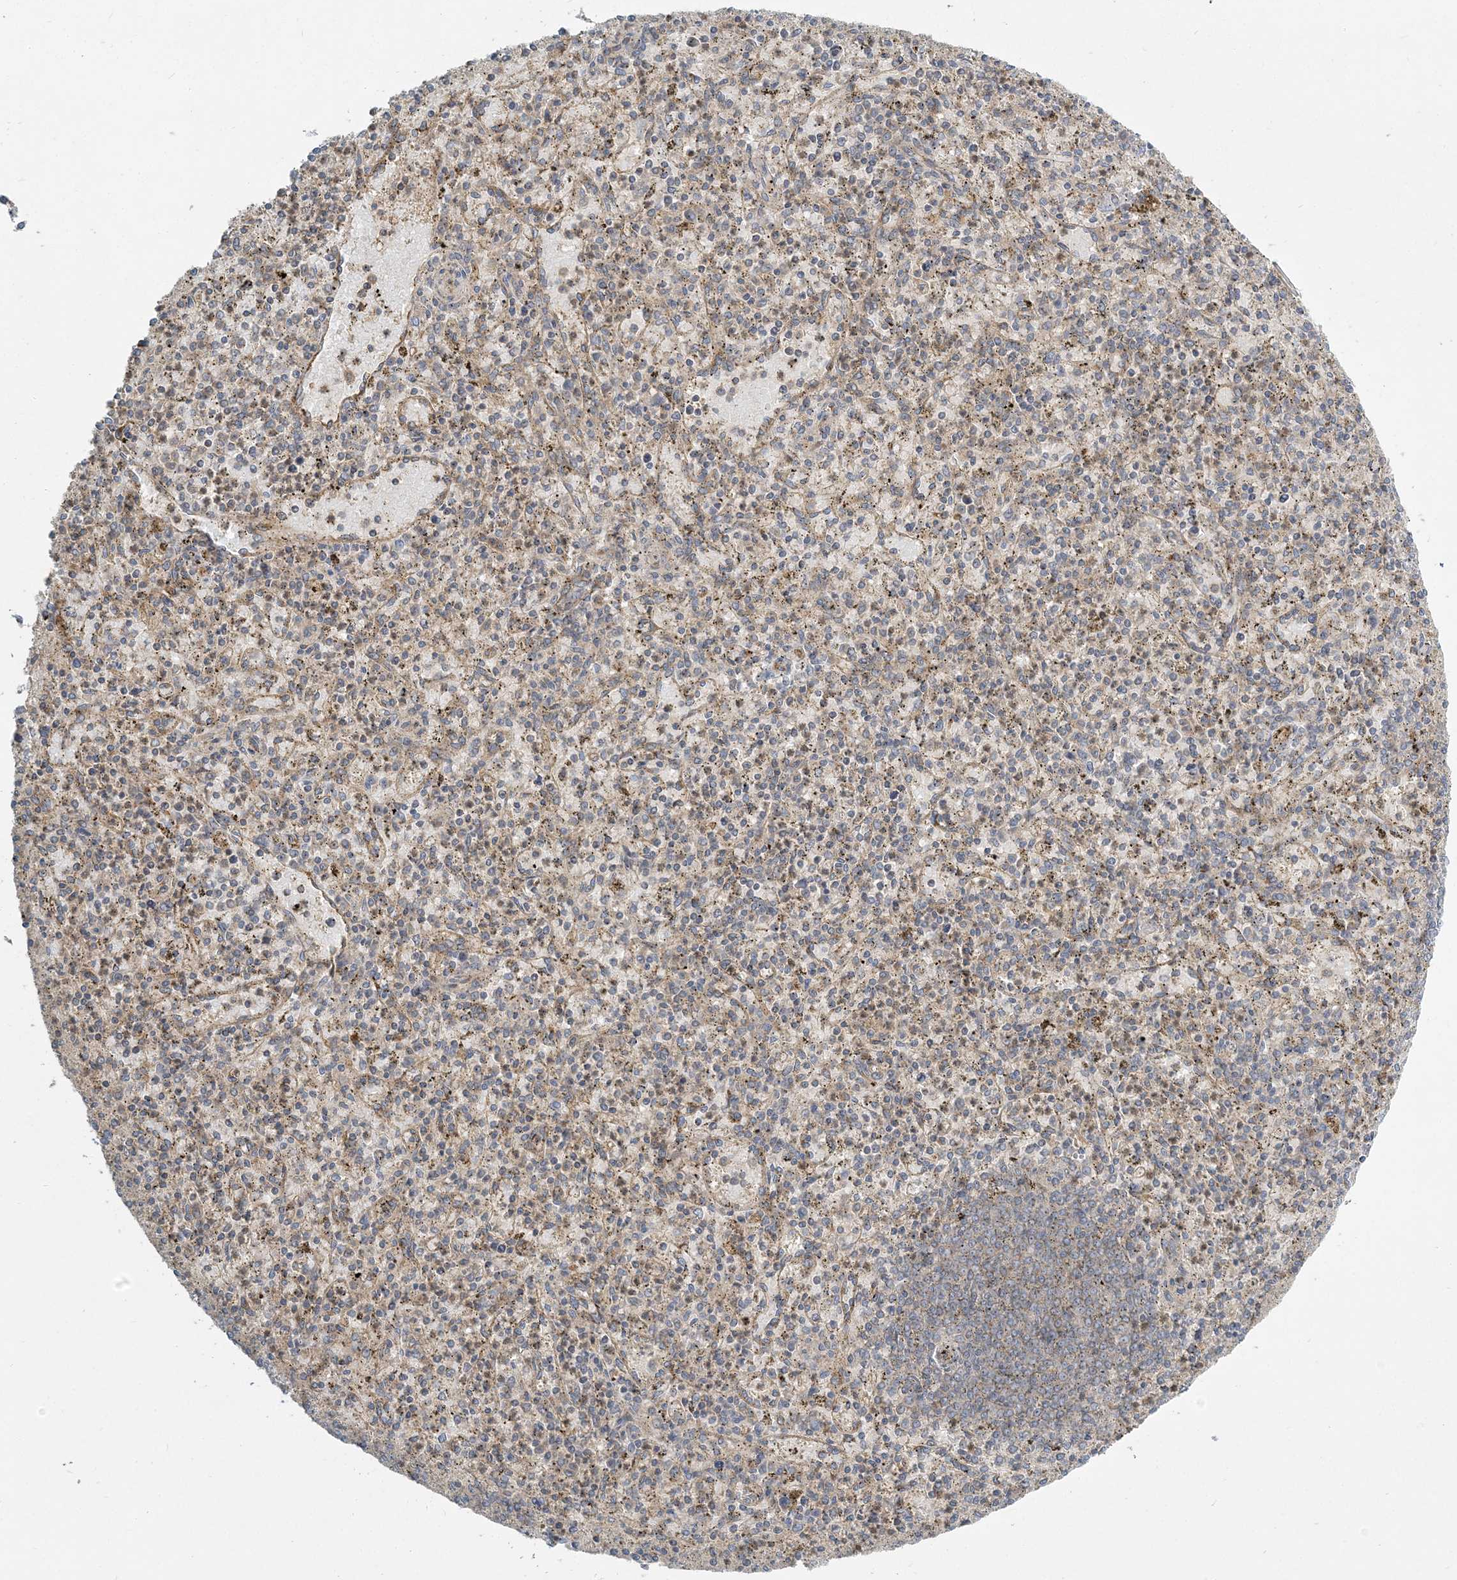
{"staining": {"intensity": "weak", "quantity": "25%-75%", "location": "cytoplasmic/membranous"}, "tissue": "spleen", "cell_type": "Cells in red pulp", "image_type": "normal", "snomed": [{"axis": "morphology", "description": "Normal tissue, NOS"}, {"axis": "topography", "description": "Spleen"}], "caption": "Immunohistochemical staining of benign human spleen reveals low levels of weak cytoplasmic/membranous expression in approximately 25%-75% of cells in red pulp.", "gene": "AP1AR", "patient": {"sex": "male", "age": 72}}